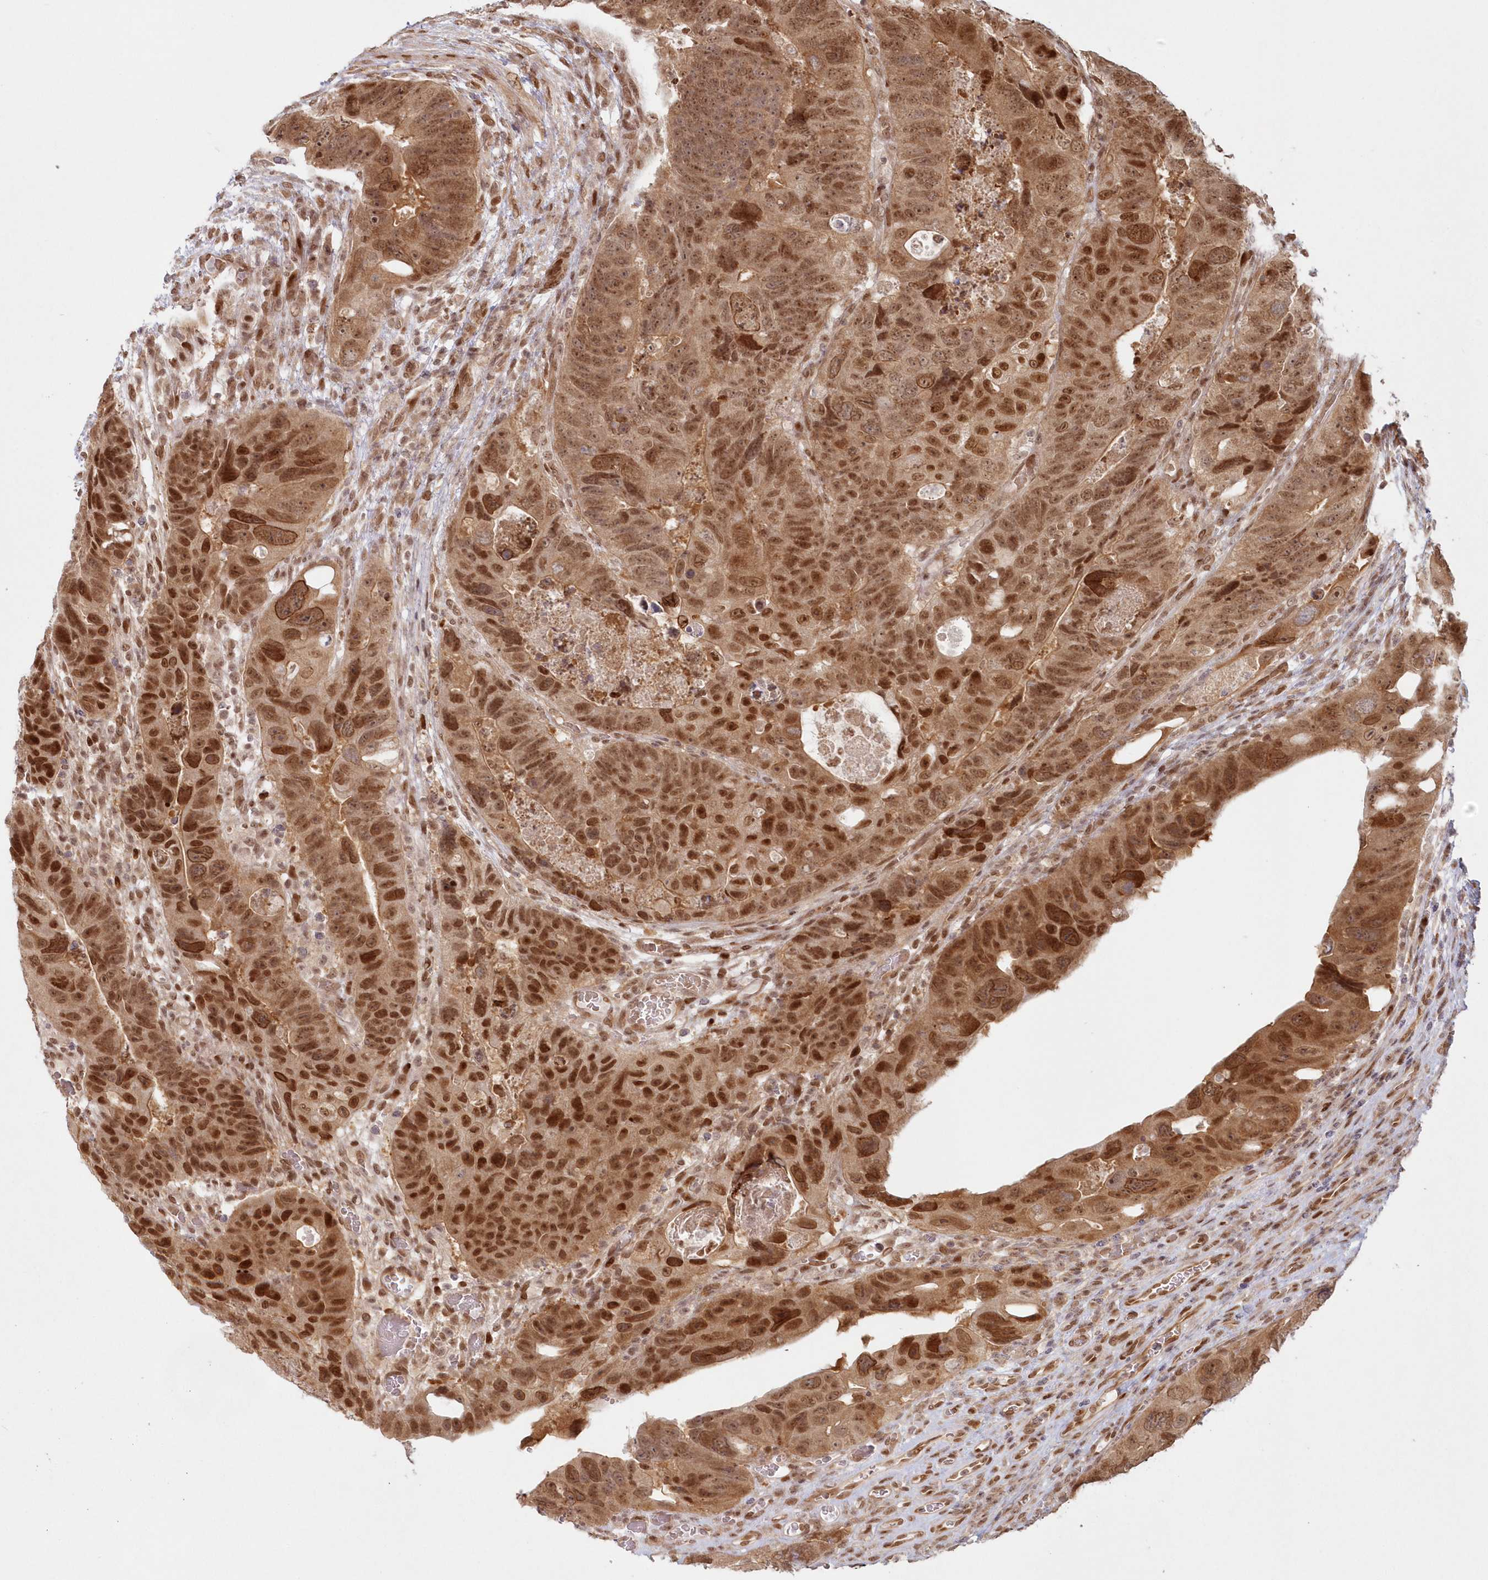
{"staining": {"intensity": "strong", "quantity": ">75%", "location": "cytoplasmic/membranous,nuclear"}, "tissue": "colorectal cancer", "cell_type": "Tumor cells", "image_type": "cancer", "snomed": [{"axis": "morphology", "description": "Adenocarcinoma, NOS"}, {"axis": "topography", "description": "Rectum"}], "caption": "Colorectal cancer stained for a protein (brown) demonstrates strong cytoplasmic/membranous and nuclear positive positivity in about >75% of tumor cells.", "gene": "TOGARAM2", "patient": {"sex": "male", "age": 59}}